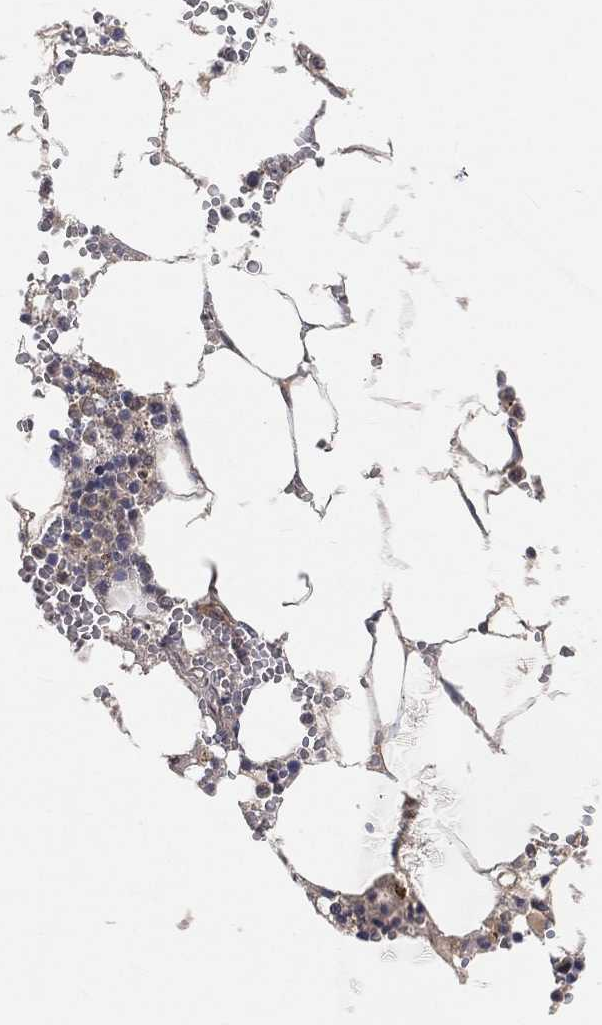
{"staining": {"intensity": "strong", "quantity": "<25%", "location": "cytoplasmic/membranous"}, "tissue": "bone marrow", "cell_type": "Hematopoietic cells", "image_type": "normal", "snomed": [{"axis": "morphology", "description": "Normal tissue, NOS"}, {"axis": "topography", "description": "Bone marrow"}], "caption": "The micrograph exhibits immunohistochemical staining of benign bone marrow. There is strong cytoplasmic/membranous positivity is present in about <25% of hematopoietic cells. (Stains: DAB in brown, nuclei in blue, Microscopy: brightfield microscopy at high magnification).", "gene": "MAPK1", "patient": {"sex": "female", "age": 64}}